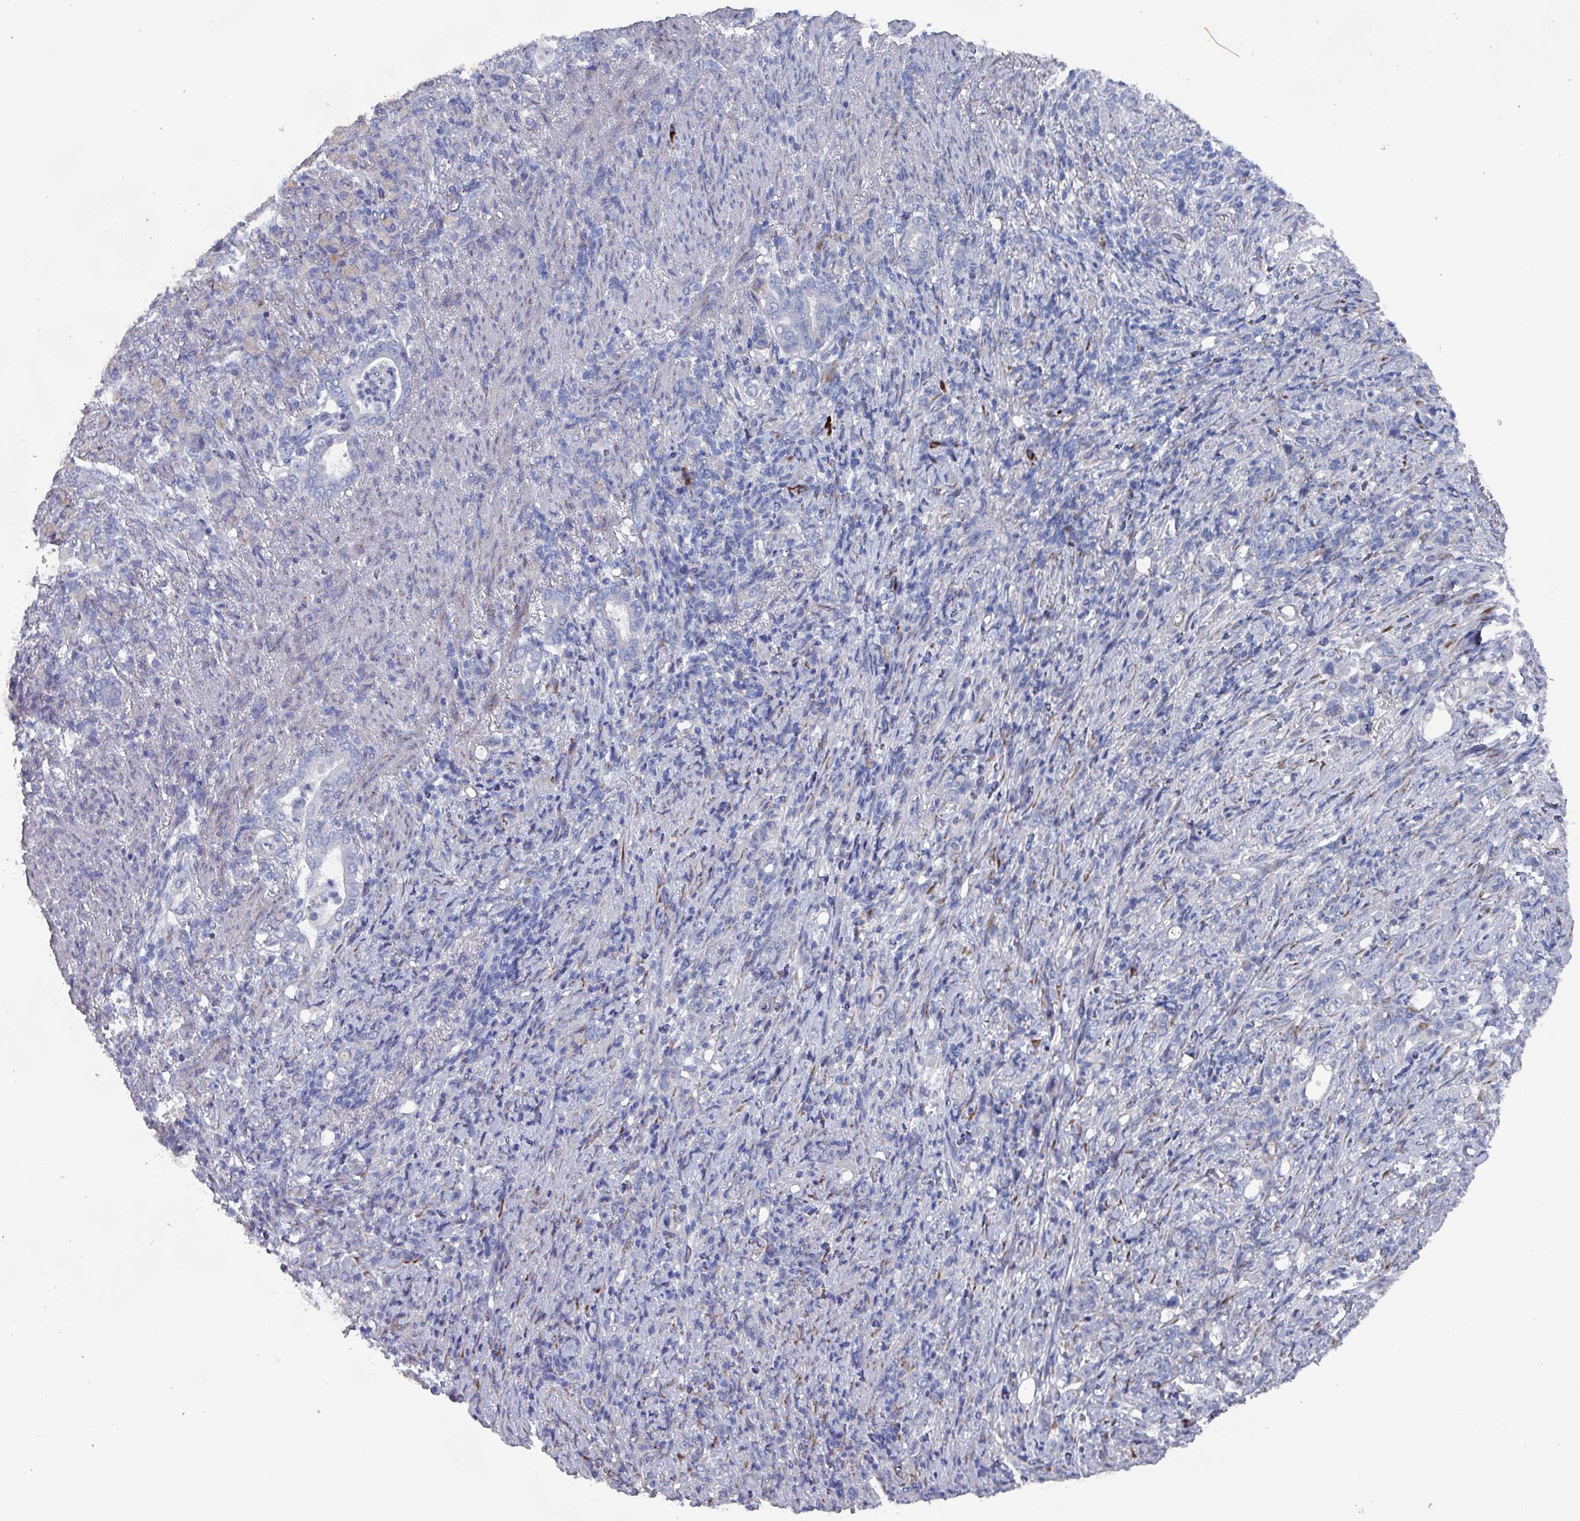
{"staining": {"intensity": "negative", "quantity": "none", "location": "none"}, "tissue": "stomach cancer", "cell_type": "Tumor cells", "image_type": "cancer", "snomed": [{"axis": "morphology", "description": "Normal tissue, NOS"}, {"axis": "morphology", "description": "Adenocarcinoma, NOS"}, {"axis": "topography", "description": "Stomach"}], "caption": "Tumor cells are negative for protein expression in human stomach cancer.", "gene": "DRD5", "patient": {"sex": "female", "age": 79}}